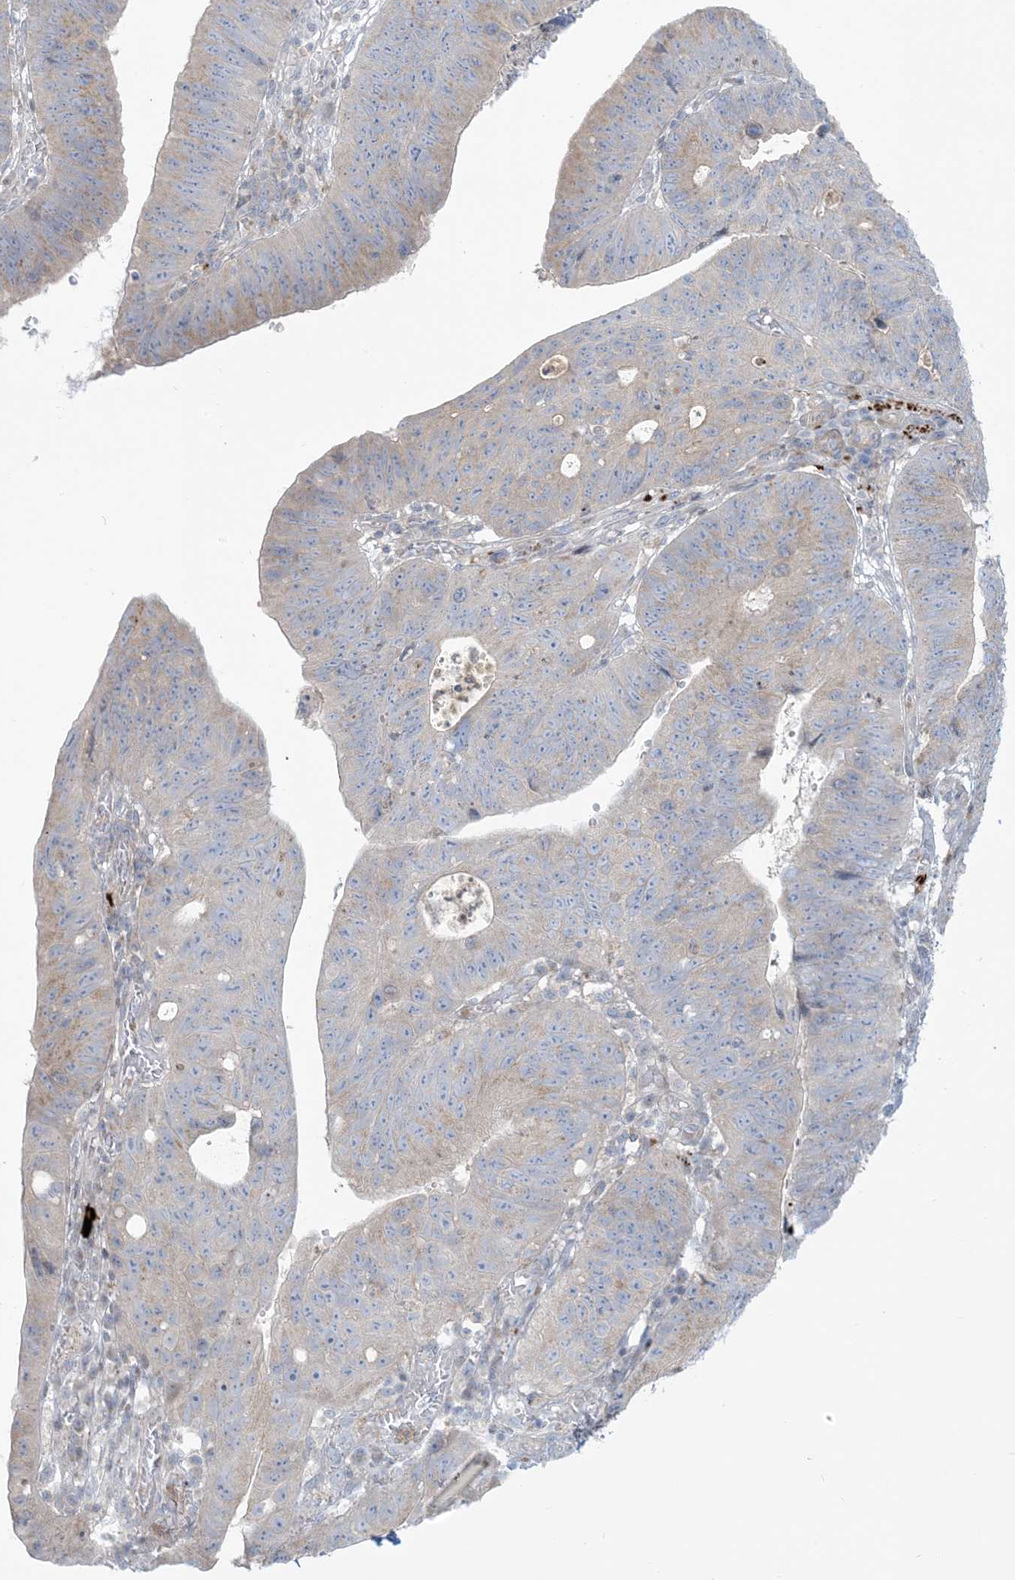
{"staining": {"intensity": "weak", "quantity": "<25%", "location": "cytoplasmic/membranous"}, "tissue": "stomach cancer", "cell_type": "Tumor cells", "image_type": "cancer", "snomed": [{"axis": "morphology", "description": "Adenocarcinoma, NOS"}, {"axis": "topography", "description": "Stomach"}], "caption": "Image shows no protein staining in tumor cells of adenocarcinoma (stomach) tissue.", "gene": "AFTPH", "patient": {"sex": "male", "age": 59}}